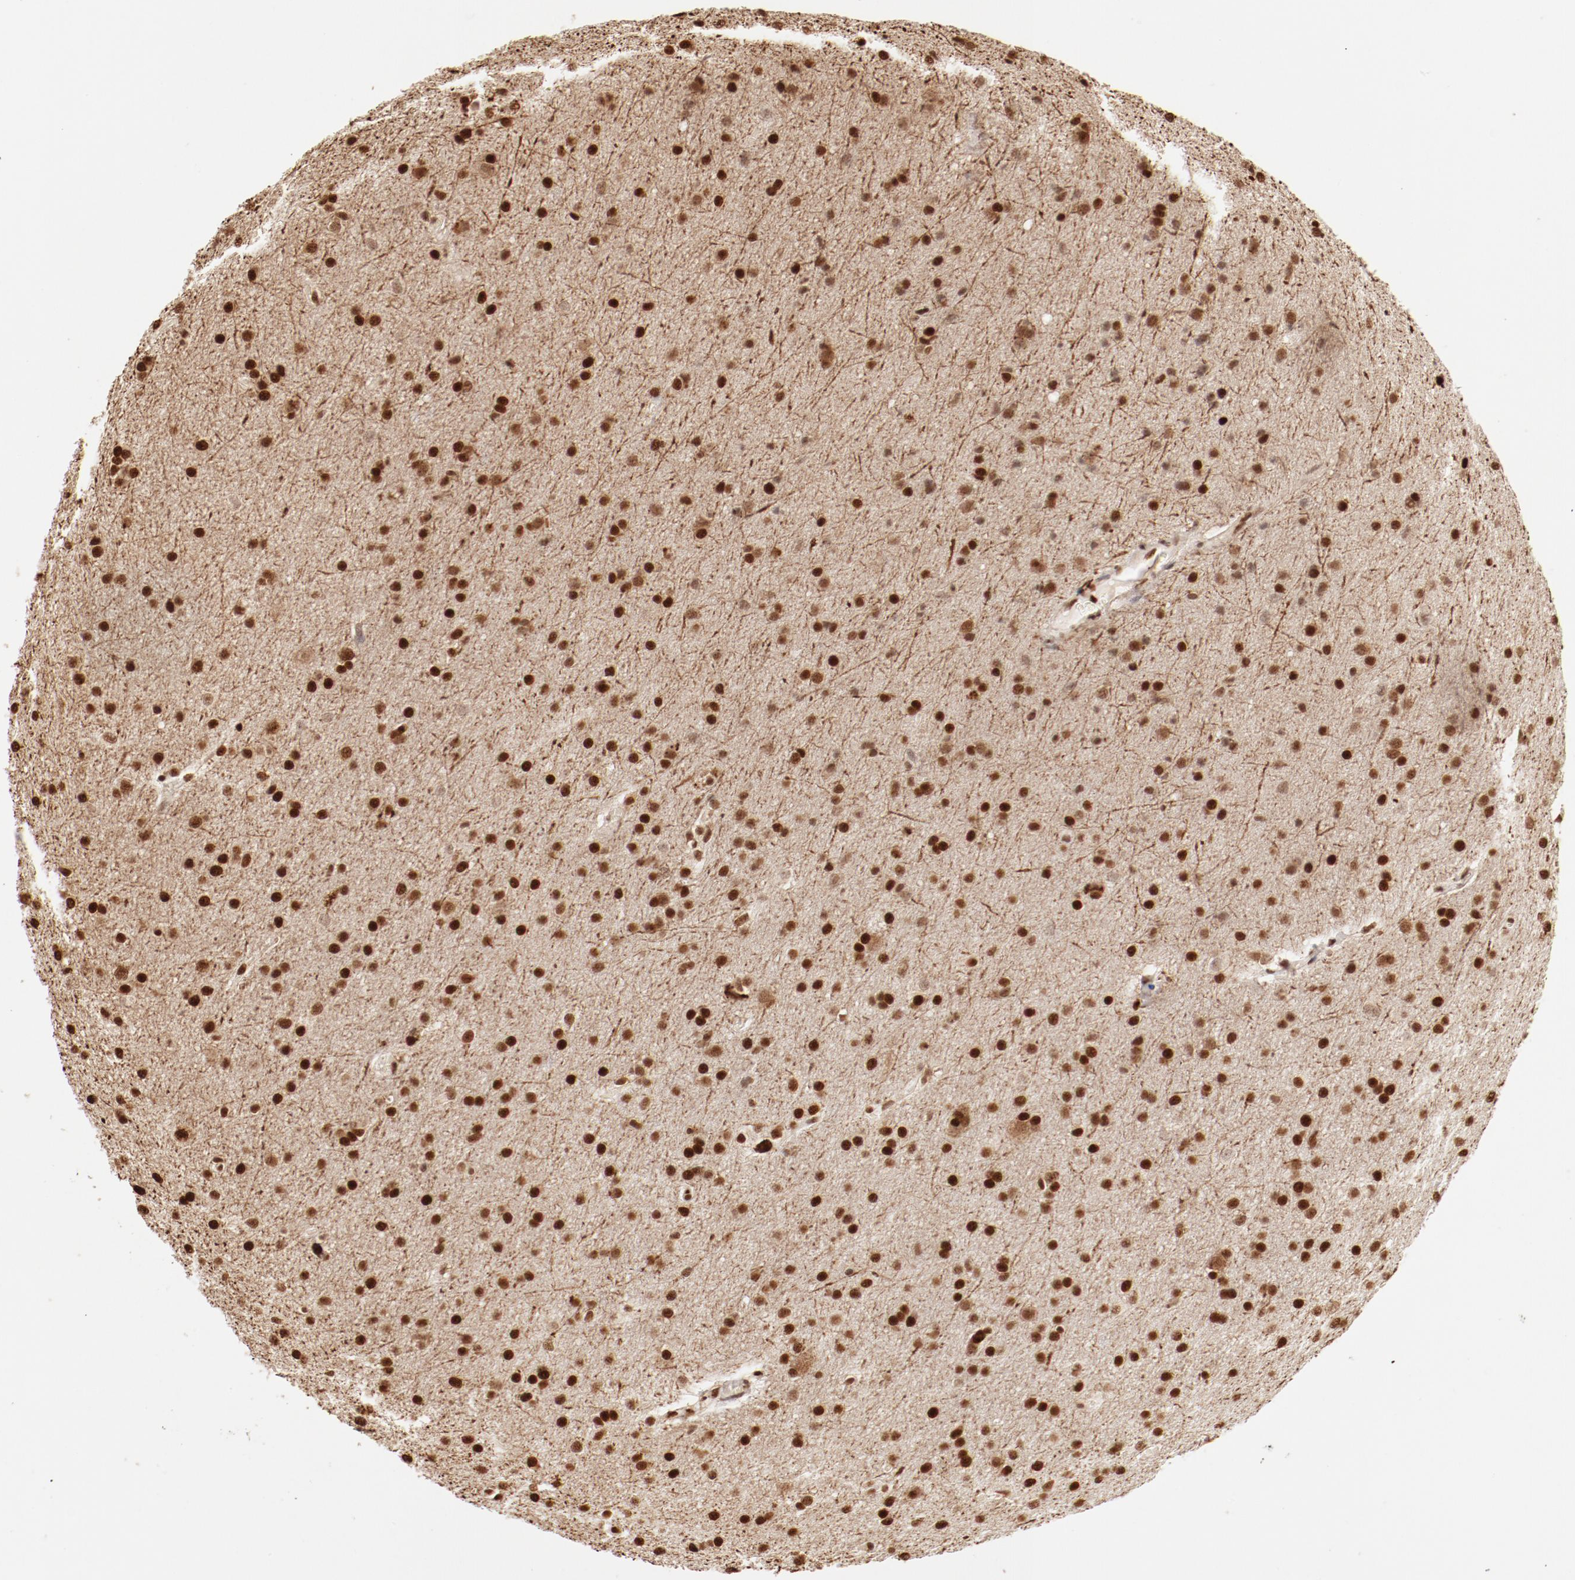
{"staining": {"intensity": "strong", "quantity": ">75%", "location": "nuclear"}, "tissue": "glioma", "cell_type": "Tumor cells", "image_type": "cancer", "snomed": [{"axis": "morphology", "description": "Glioma, malignant, Low grade"}, {"axis": "topography", "description": "Brain"}], "caption": "Glioma tissue exhibits strong nuclear expression in approximately >75% of tumor cells, visualized by immunohistochemistry.", "gene": "FAM50A", "patient": {"sex": "female", "age": 32}}